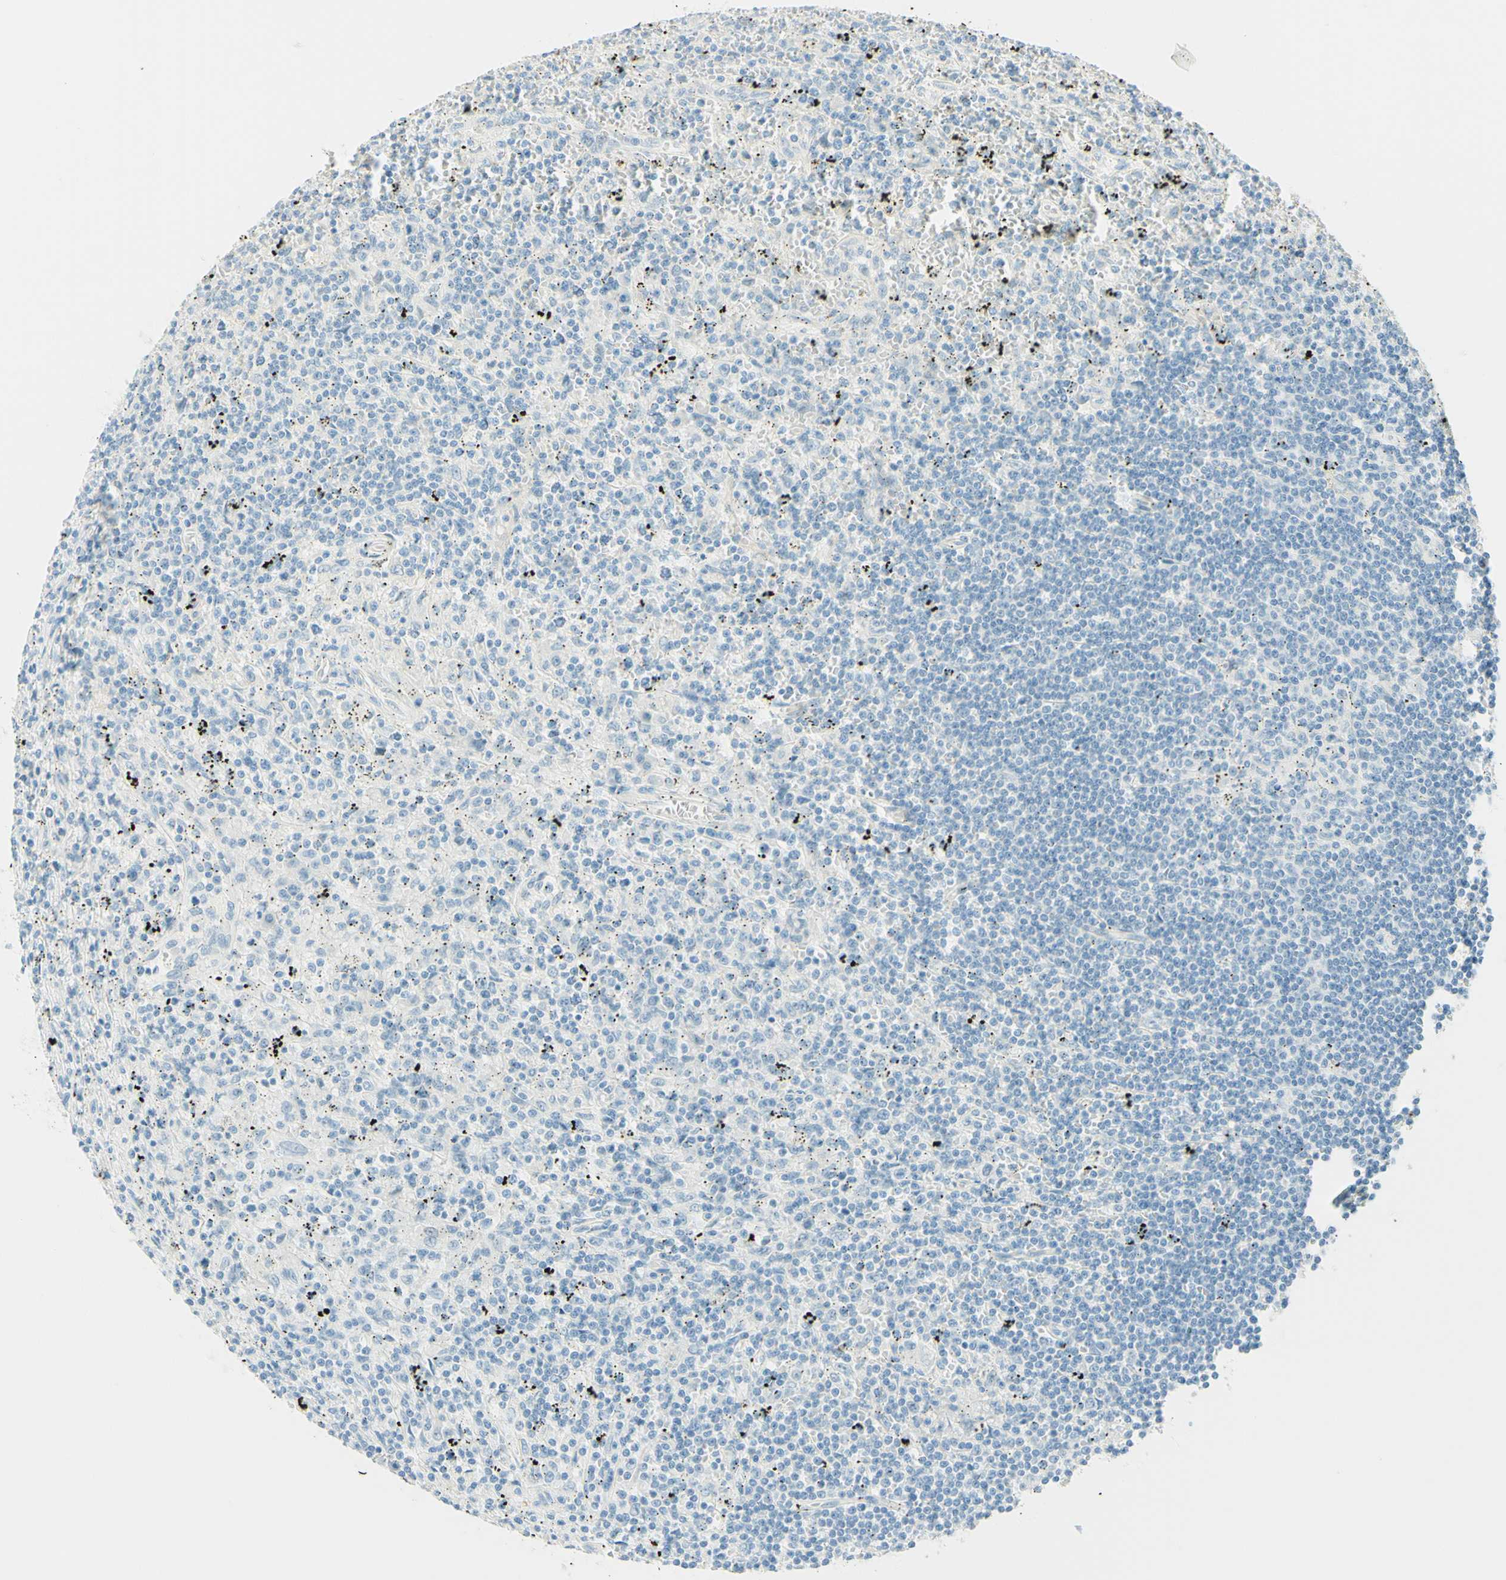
{"staining": {"intensity": "negative", "quantity": "none", "location": "none"}, "tissue": "lymphoma", "cell_type": "Tumor cells", "image_type": "cancer", "snomed": [{"axis": "morphology", "description": "Malignant lymphoma, non-Hodgkin's type, Low grade"}, {"axis": "topography", "description": "Spleen"}], "caption": "DAB (3,3'-diaminobenzidine) immunohistochemical staining of malignant lymphoma, non-Hodgkin's type (low-grade) exhibits no significant expression in tumor cells. (Immunohistochemistry (ihc), brightfield microscopy, high magnification).", "gene": "TMEM132D", "patient": {"sex": "male", "age": 76}}